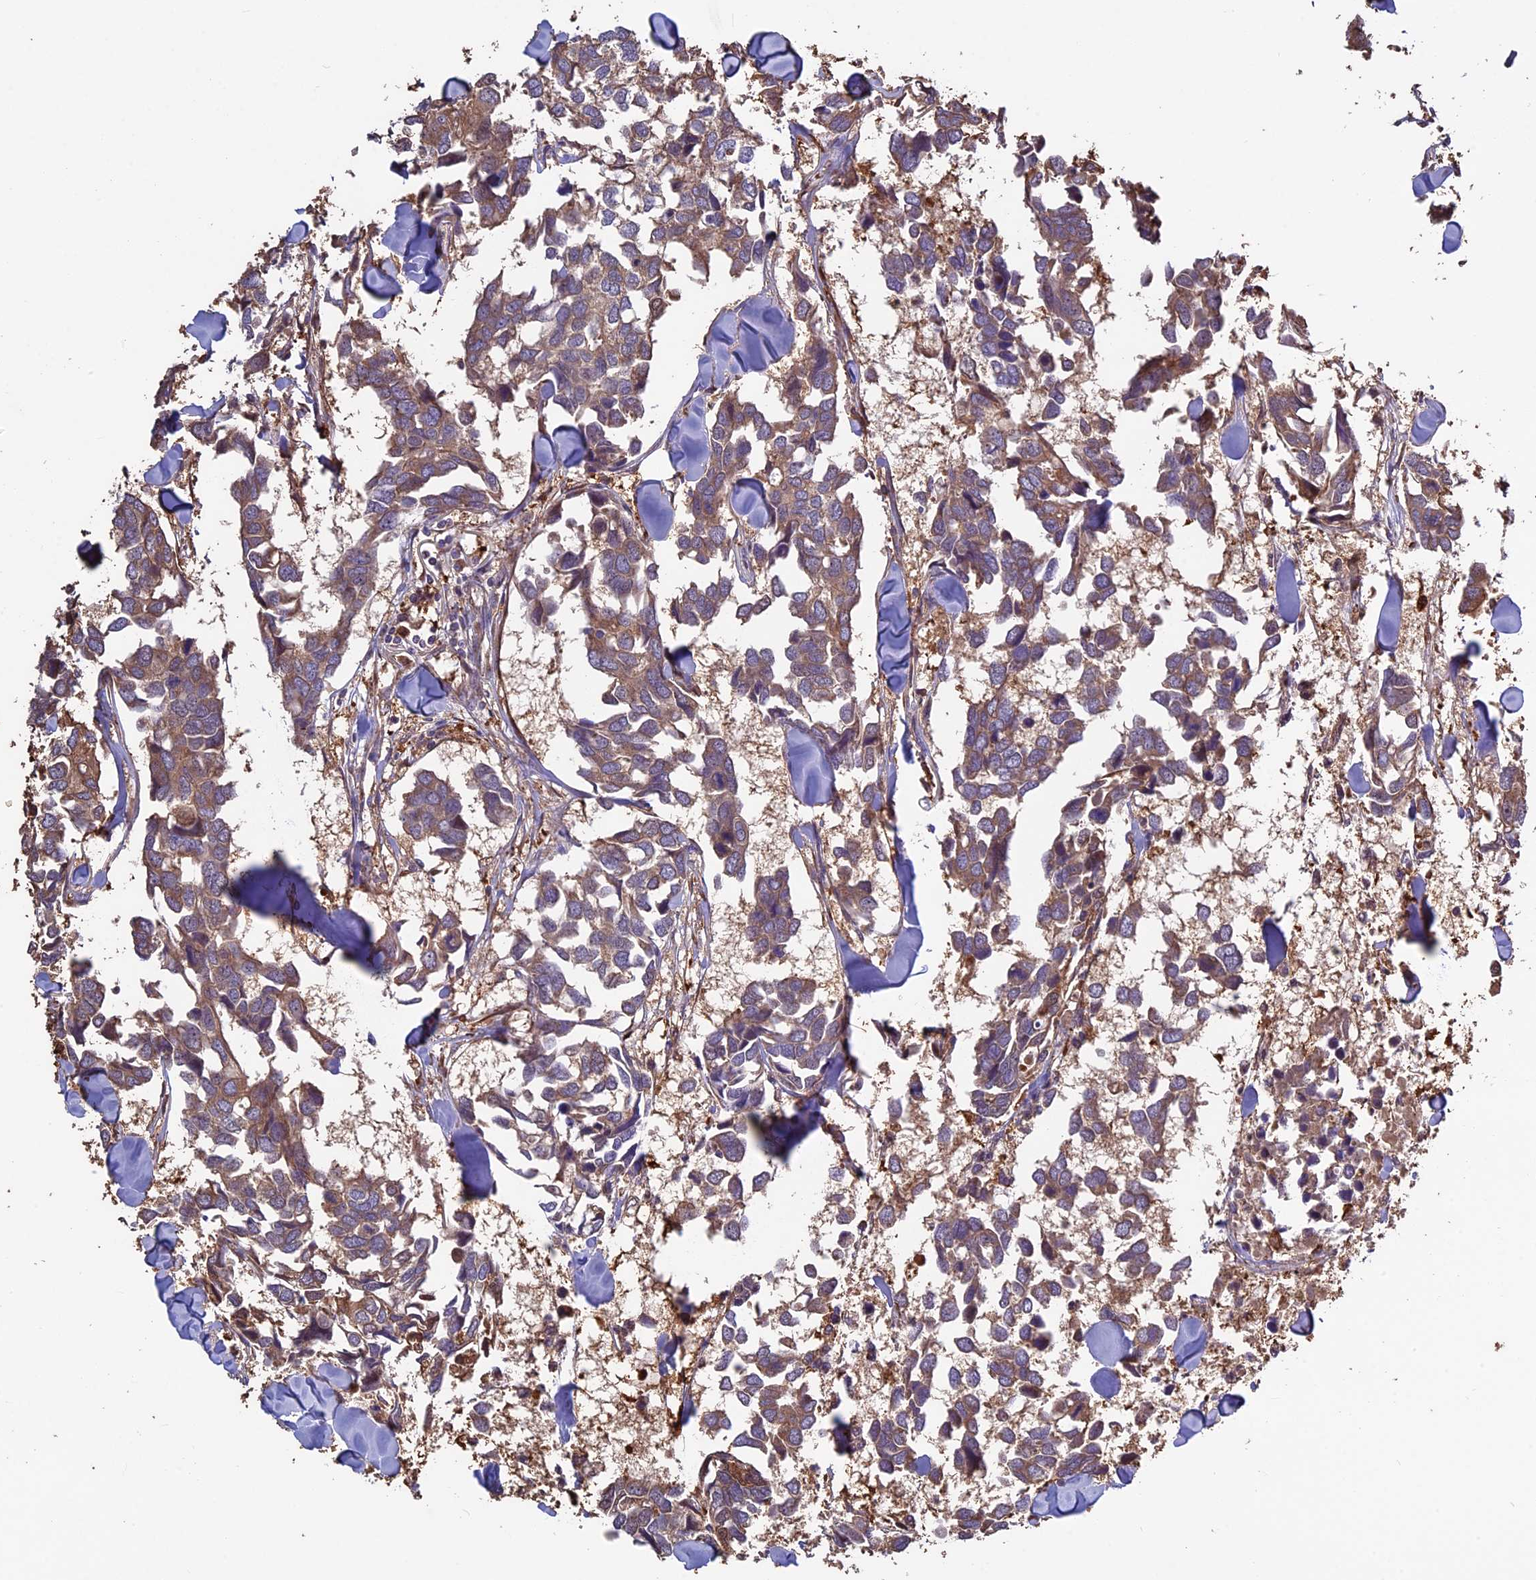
{"staining": {"intensity": "moderate", "quantity": ">75%", "location": "cytoplasmic/membranous"}, "tissue": "breast cancer", "cell_type": "Tumor cells", "image_type": "cancer", "snomed": [{"axis": "morphology", "description": "Duct carcinoma"}, {"axis": "topography", "description": "Breast"}], "caption": "IHC (DAB) staining of human breast cancer (intraductal carcinoma) displays moderate cytoplasmic/membranous protein staining in about >75% of tumor cells.", "gene": "VWA3A", "patient": {"sex": "female", "age": 83}}